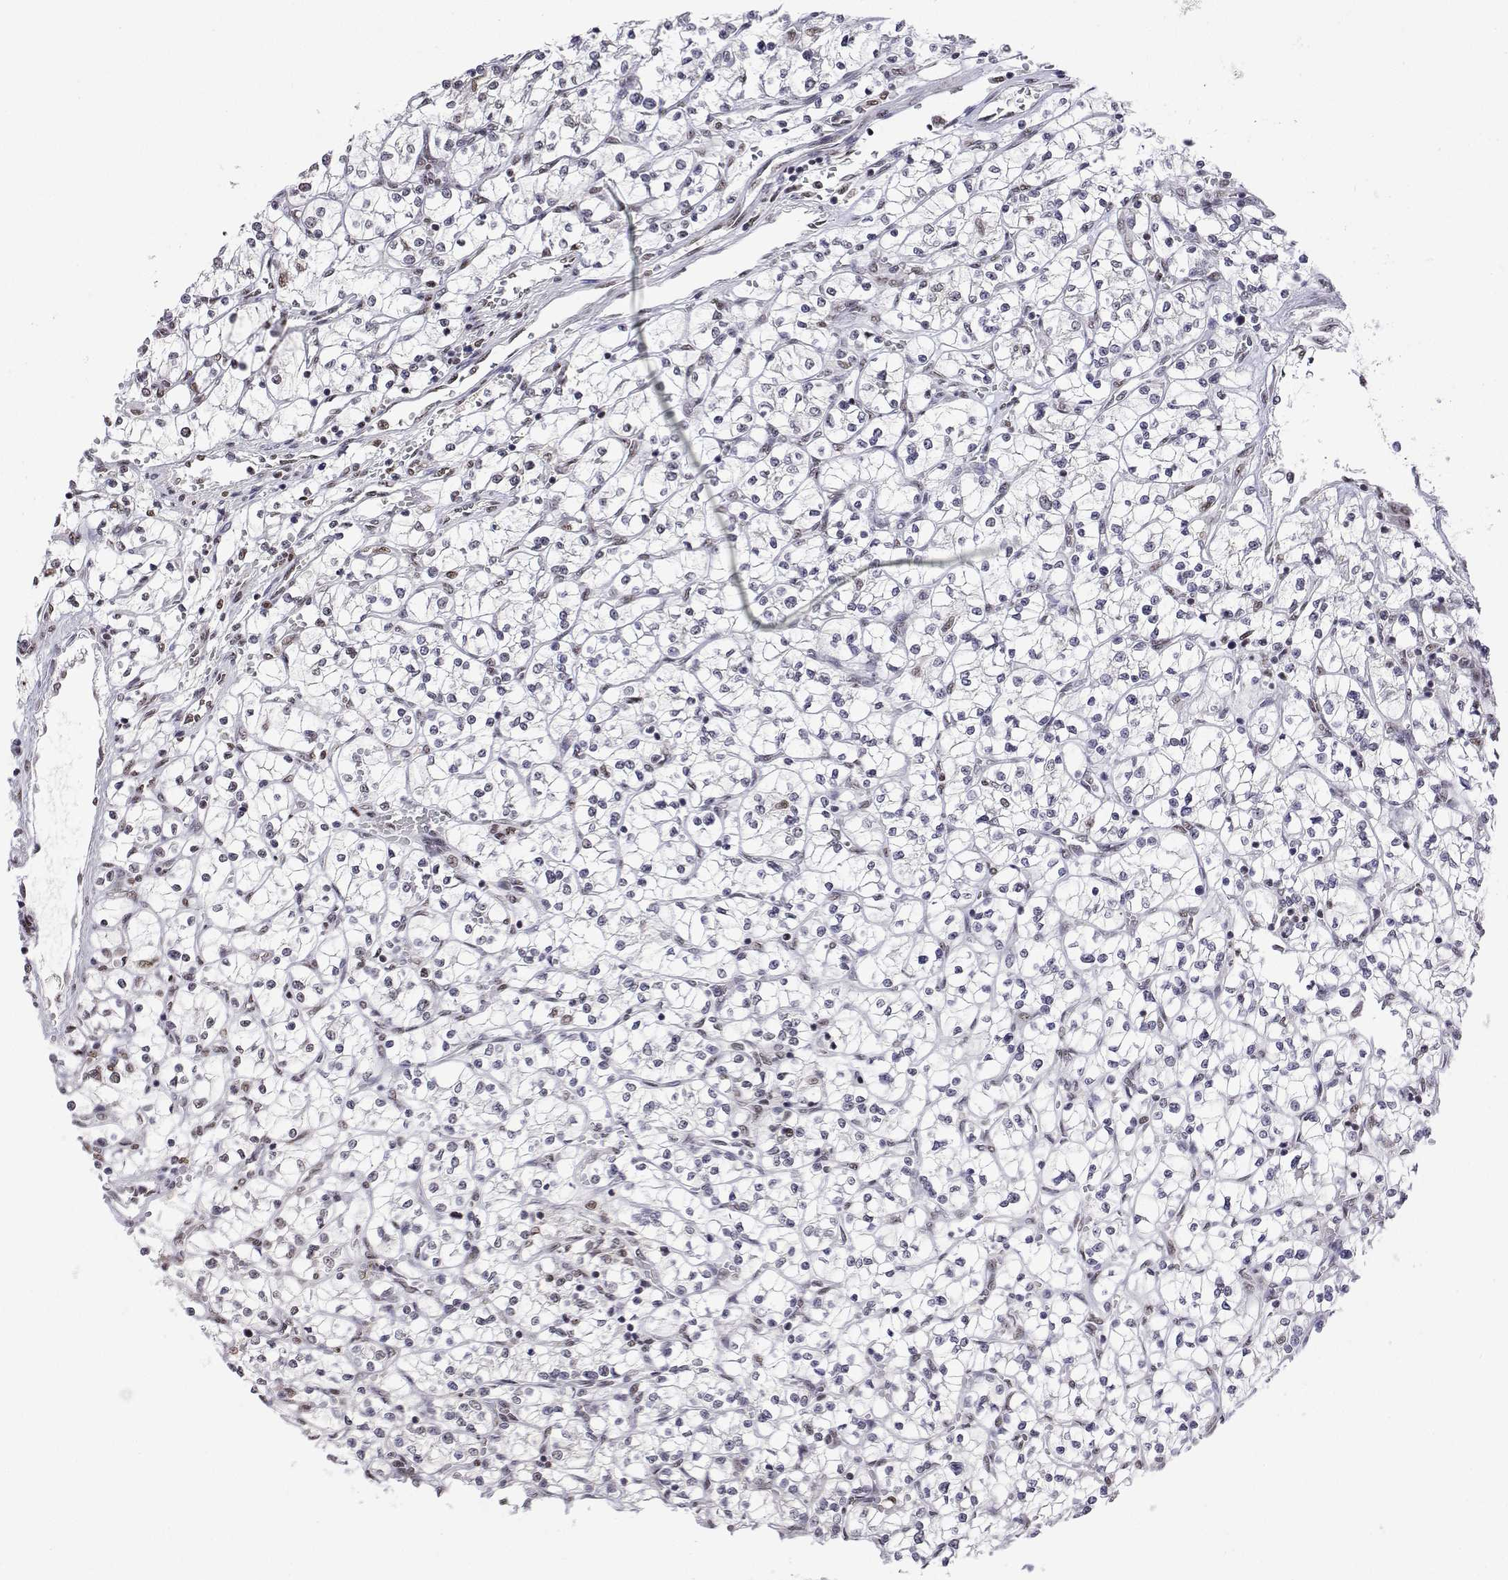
{"staining": {"intensity": "negative", "quantity": "none", "location": "none"}, "tissue": "renal cancer", "cell_type": "Tumor cells", "image_type": "cancer", "snomed": [{"axis": "morphology", "description": "Adenocarcinoma, NOS"}, {"axis": "topography", "description": "Kidney"}], "caption": "An immunohistochemistry histopathology image of renal cancer is shown. There is no staining in tumor cells of renal cancer.", "gene": "ADAR", "patient": {"sex": "female", "age": 64}}